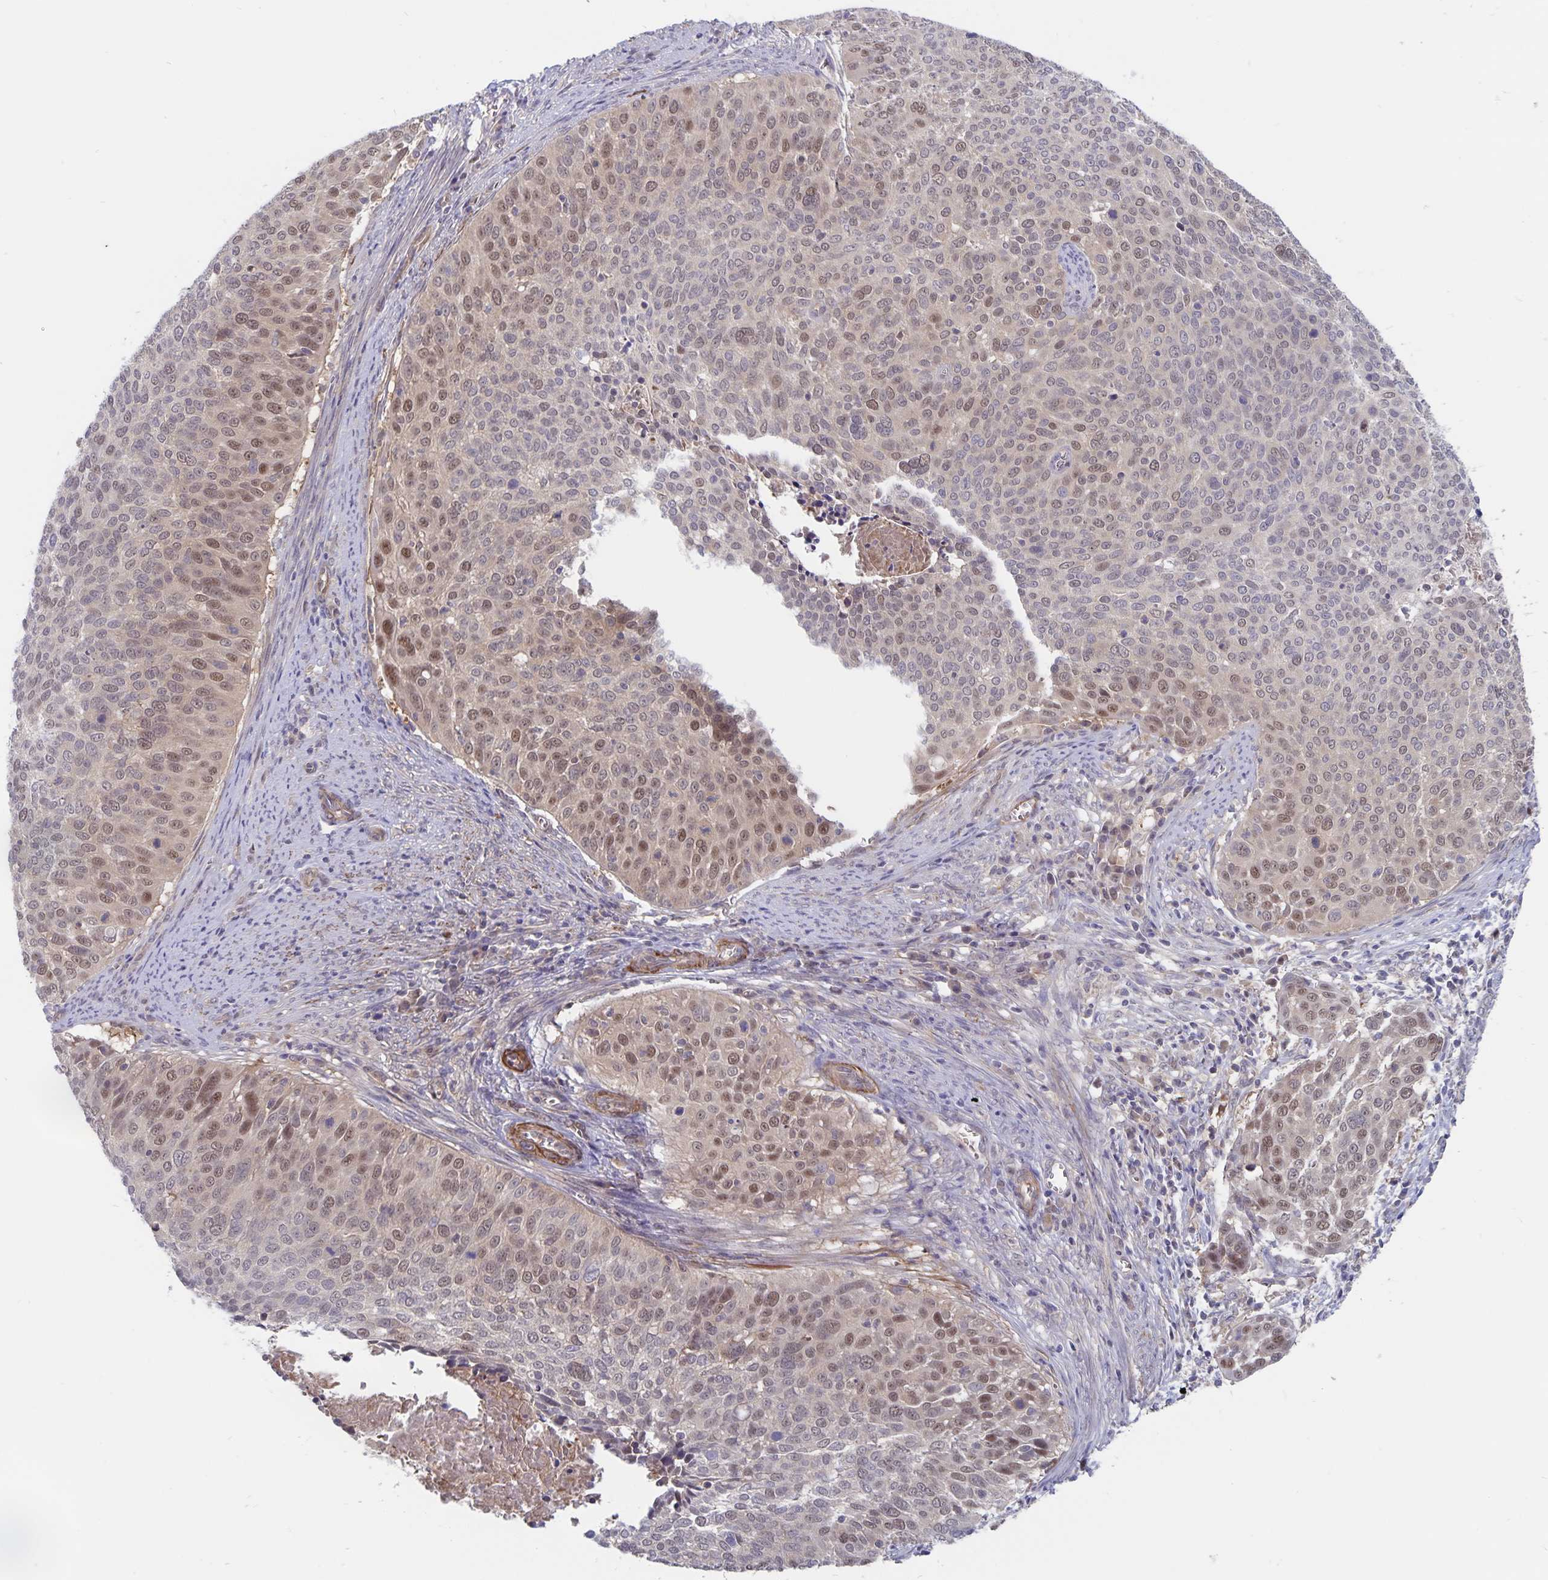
{"staining": {"intensity": "weak", "quantity": "25%-75%", "location": "nuclear"}, "tissue": "cervical cancer", "cell_type": "Tumor cells", "image_type": "cancer", "snomed": [{"axis": "morphology", "description": "Squamous cell carcinoma, NOS"}, {"axis": "topography", "description": "Cervix"}], "caption": "Protein staining reveals weak nuclear expression in approximately 25%-75% of tumor cells in cervical squamous cell carcinoma. The staining was performed using DAB to visualize the protein expression in brown, while the nuclei were stained in blue with hematoxylin (Magnification: 20x).", "gene": "BAG6", "patient": {"sex": "female", "age": 39}}